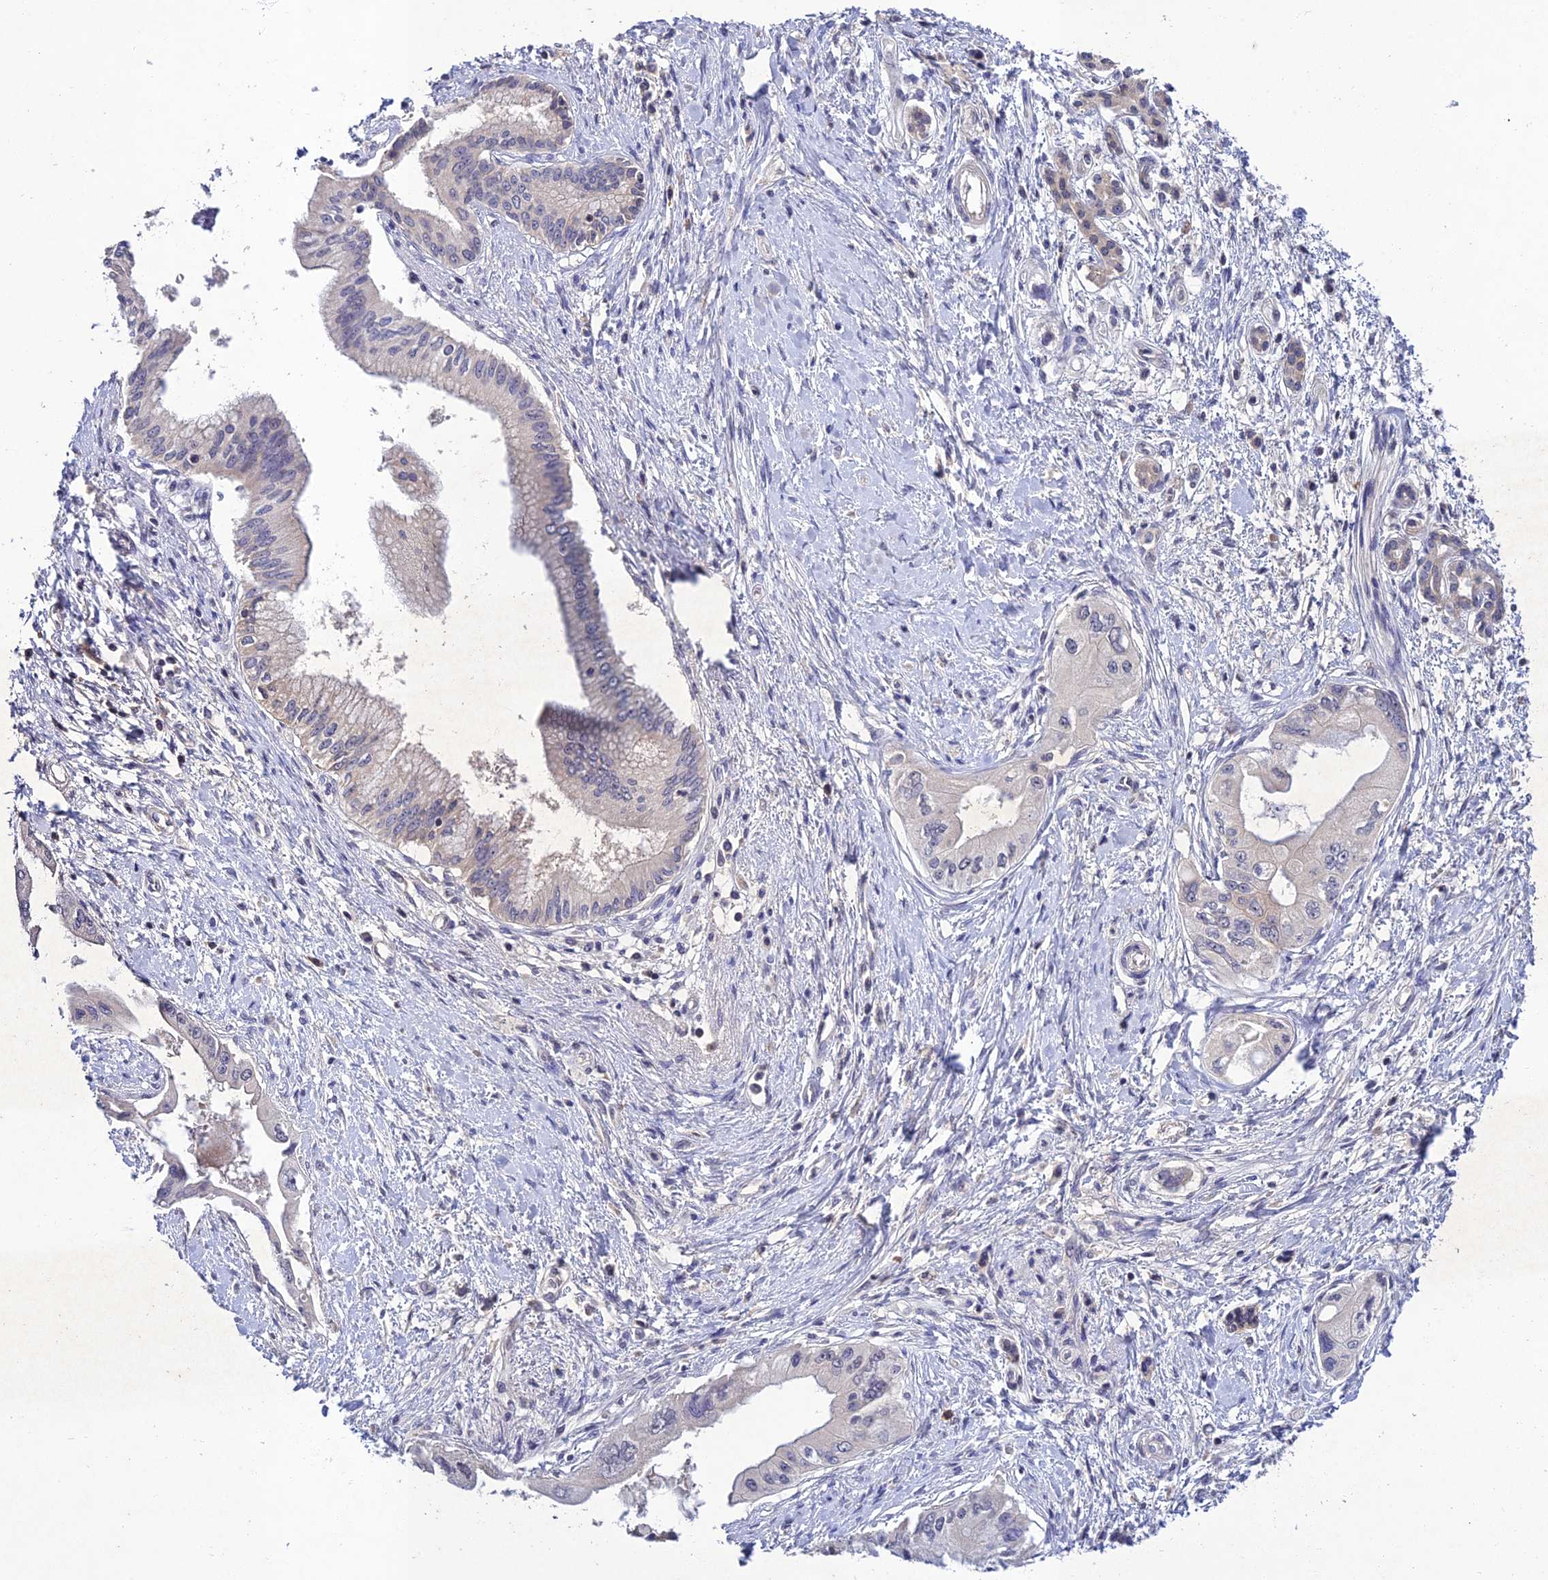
{"staining": {"intensity": "negative", "quantity": "none", "location": "none"}, "tissue": "pancreatic cancer", "cell_type": "Tumor cells", "image_type": "cancer", "snomed": [{"axis": "morphology", "description": "Adenocarcinoma, NOS"}, {"axis": "topography", "description": "Pancreas"}], "caption": "This is an immunohistochemistry photomicrograph of human pancreatic cancer (adenocarcinoma). There is no expression in tumor cells.", "gene": "CHST5", "patient": {"sex": "male", "age": 46}}